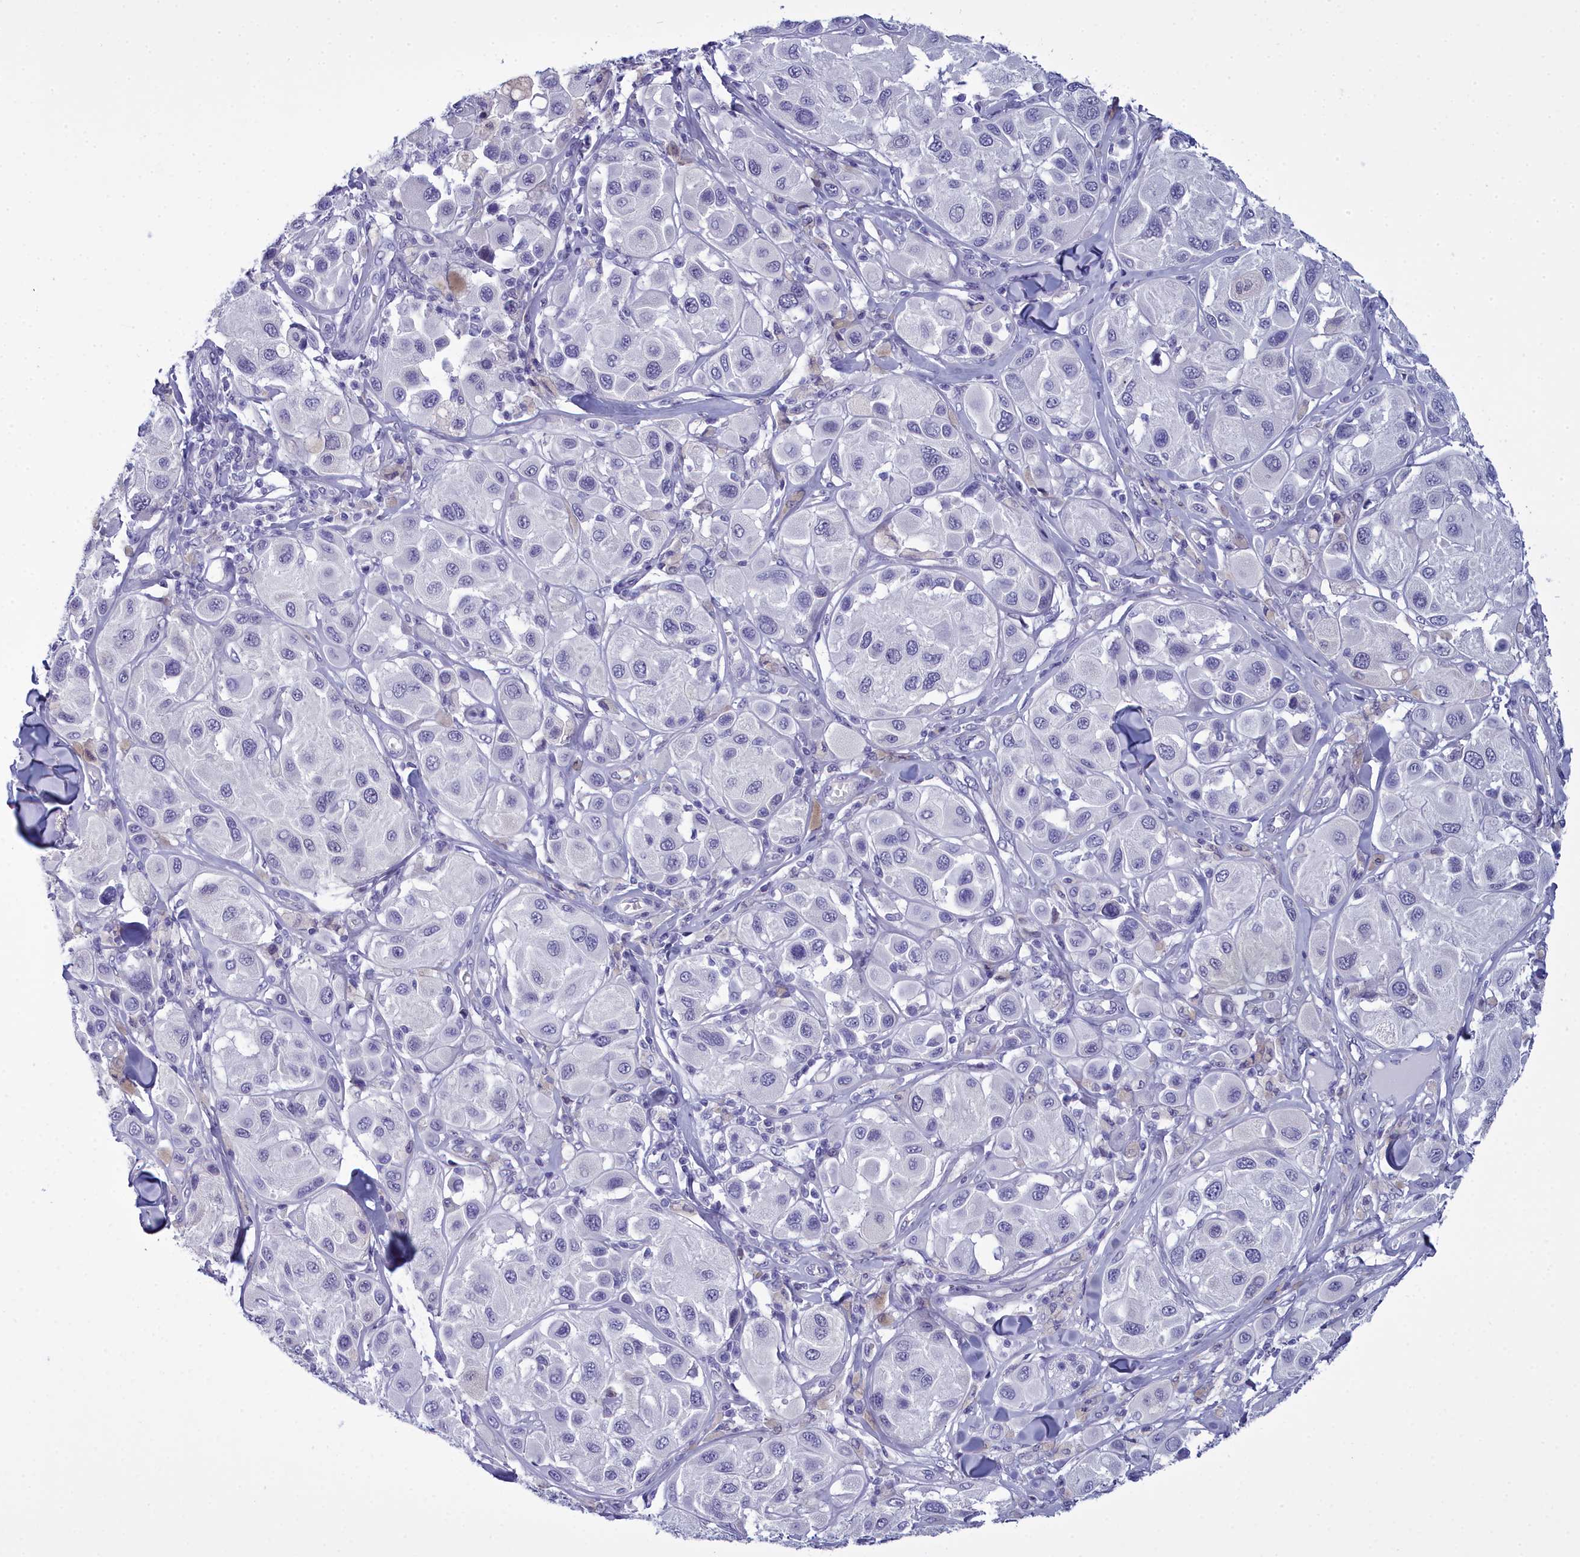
{"staining": {"intensity": "negative", "quantity": "none", "location": "none"}, "tissue": "melanoma", "cell_type": "Tumor cells", "image_type": "cancer", "snomed": [{"axis": "morphology", "description": "Malignant melanoma, Metastatic site"}, {"axis": "topography", "description": "Skin"}], "caption": "Image shows no significant protein staining in tumor cells of melanoma.", "gene": "MAP6", "patient": {"sex": "male", "age": 41}}